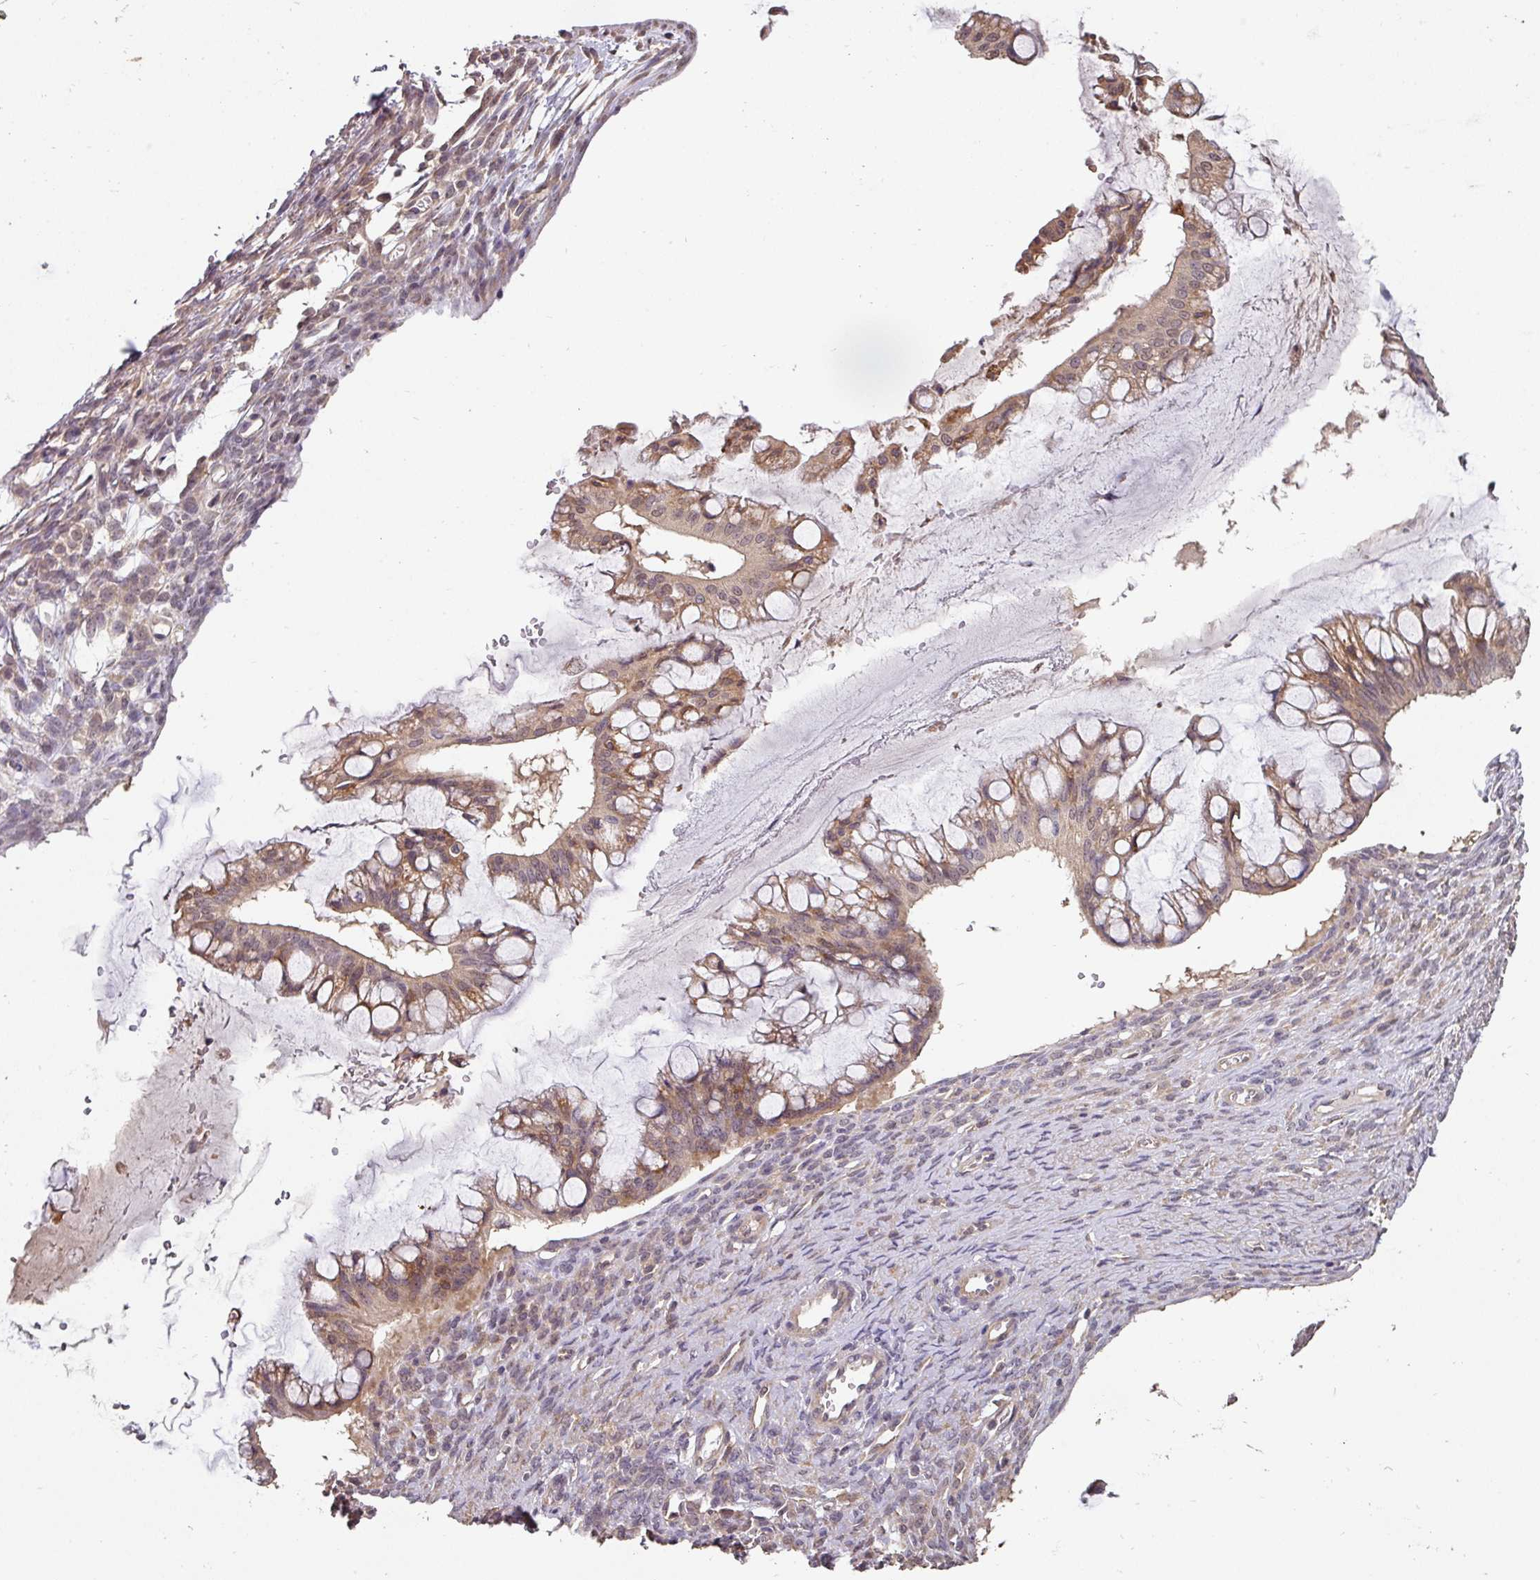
{"staining": {"intensity": "moderate", "quantity": "25%-75%", "location": "cytoplasmic/membranous"}, "tissue": "ovarian cancer", "cell_type": "Tumor cells", "image_type": "cancer", "snomed": [{"axis": "morphology", "description": "Cystadenocarcinoma, mucinous, NOS"}, {"axis": "topography", "description": "Ovary"}], "caption": "Ovarian cancer (mucinous cystadenocarcinoma) stained with IHC displays moderate cytoplasmic/membranous staining in approximately 25%-75% of tumor cells.", "gene": "ACVR2B", "patient": {"sex": "female", "age": 73}}